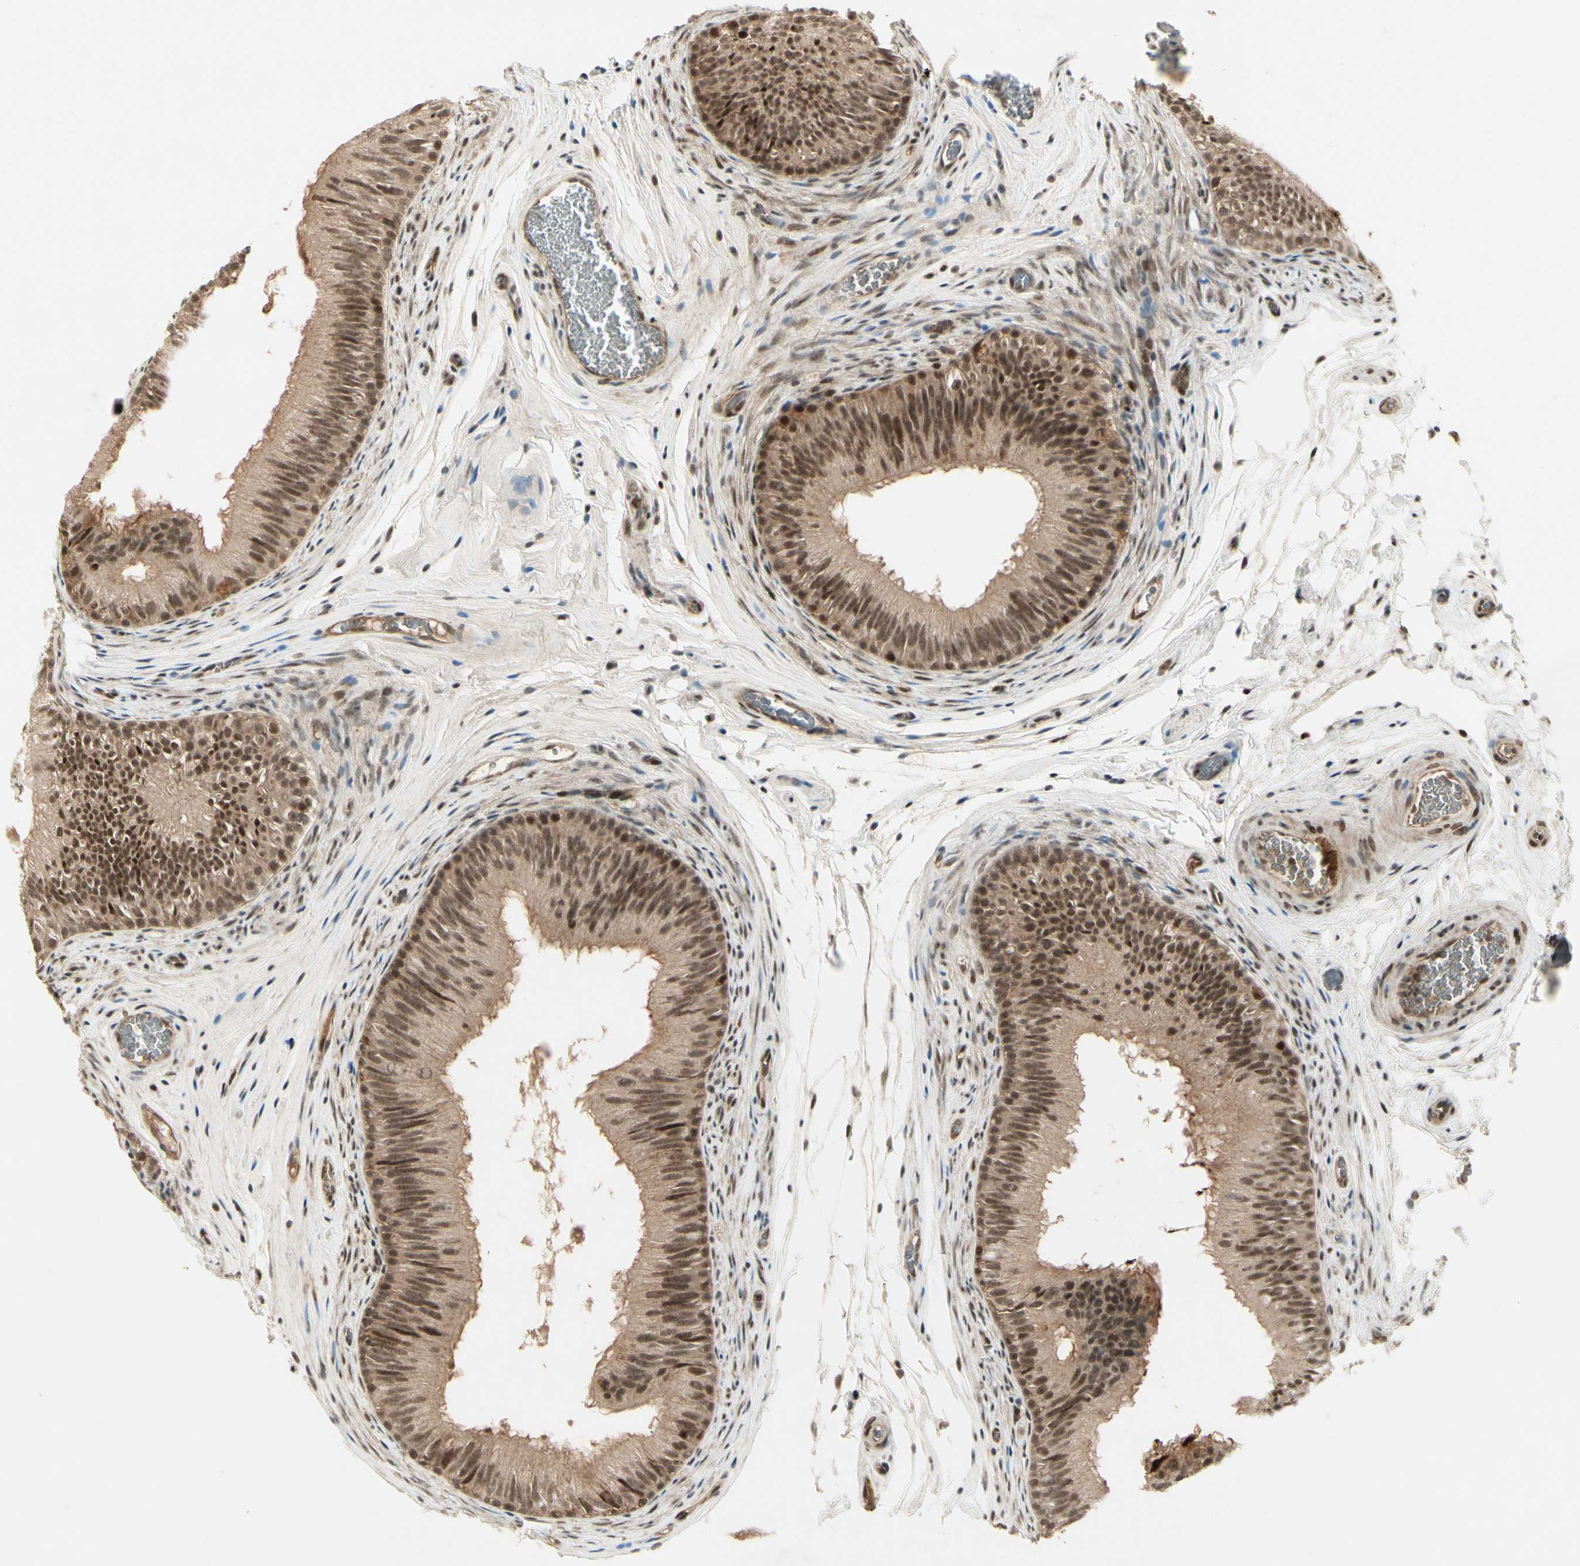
{"staining": {"intensity": "moderate", "quantity": ">75%", "location": "nuclear"}, "tissue": "epididymis", "cell_type": "Glandular cells", "image_type": "normal", "snomed": [{"axis": "morphology", "description": "Normal tissue, NOS"}, {"axis": "topography", "description": "Epididymis"}], "caption": "Protein expression analysis of unremarkable epididymis exhibits moderate nuclear staining in about >75% of glandular cells.", "gene": "CDK11A", "patient": {"sex": "male", "age": 36}}